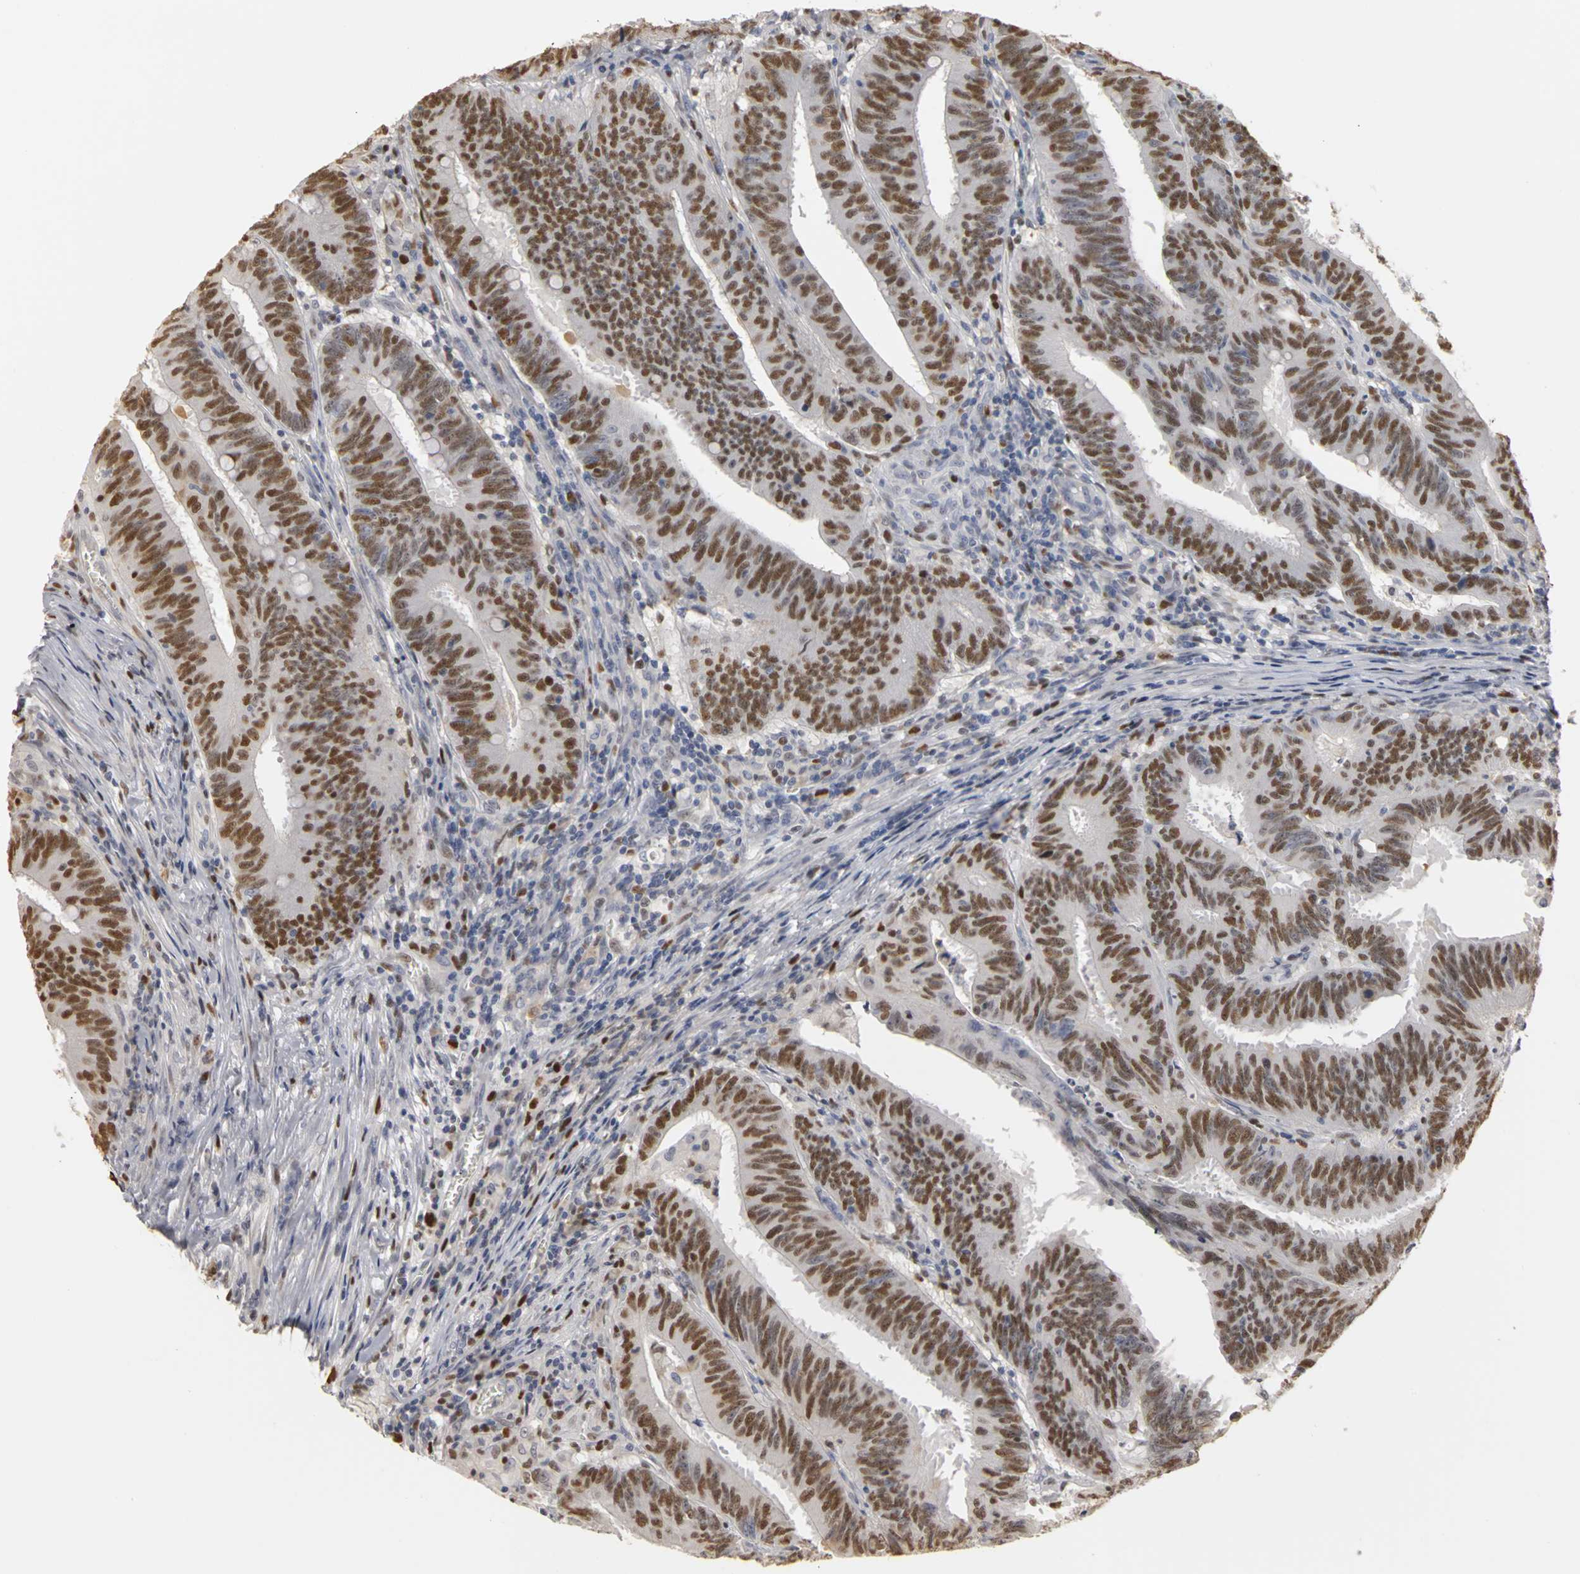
{"staining": {"intensity": "strong", "quantity": ">75%", "location": "nuclear"}, "tissue": "colorectal cancer", "cell_type": "Tumor cells", "image_type": "cancer", "snomed": [{"axis": "morphology", "description": "Adenocarcinoma, NOS"}, {"axis": "topography", "description": "Colon"}], "caption": "This is a photomicrograph of immunohistochemistry staining of colorectal cancer, which shows strong staining in the nuclear of tumor cells.", "gene": "MCM6", "patient": {"sex": "male", "age": 45}}